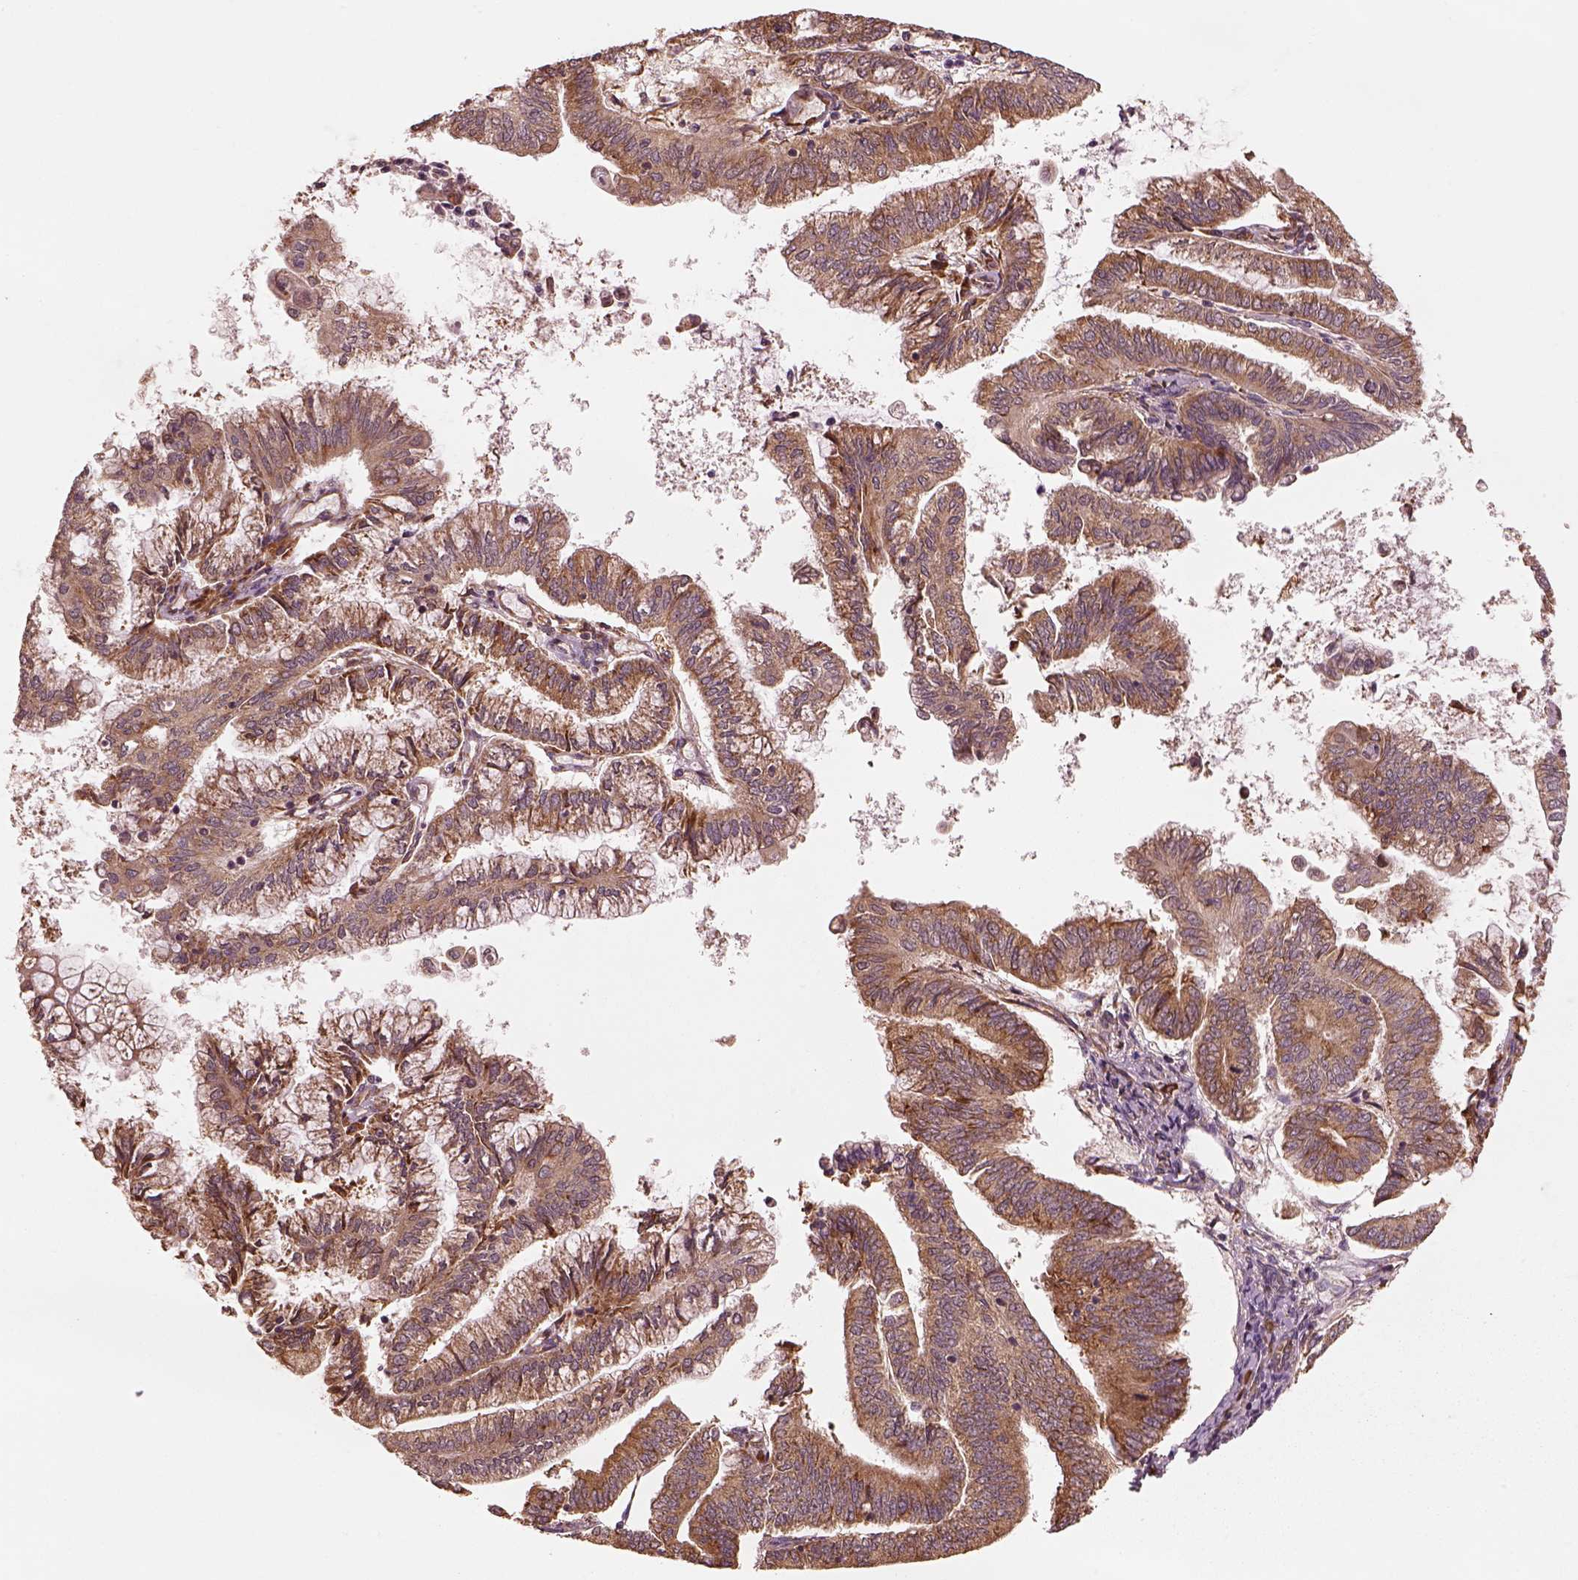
{"staining": {"intensity": "moderate", "quantity": ">75%", "location": "cytoplasmic/membranous"}, "tissue": "endometrial cancer", "cell_type": "Tumor cells", "image_type": "cancer", "snomed": [{"axis": "morphology", "description": "Adenocarcinoma, NOS"}, {"axis": "topography", "description": "Endometrium"}], "caption": "The histopathology image demonstrates a brown stain indicating the presence of a protein in the cytoplasmic/membranous of tumor cells in endometrial cancer (adenocarcinoma).", "gene": "RPS5", "patient": {"sex": "female", "age": 55}}